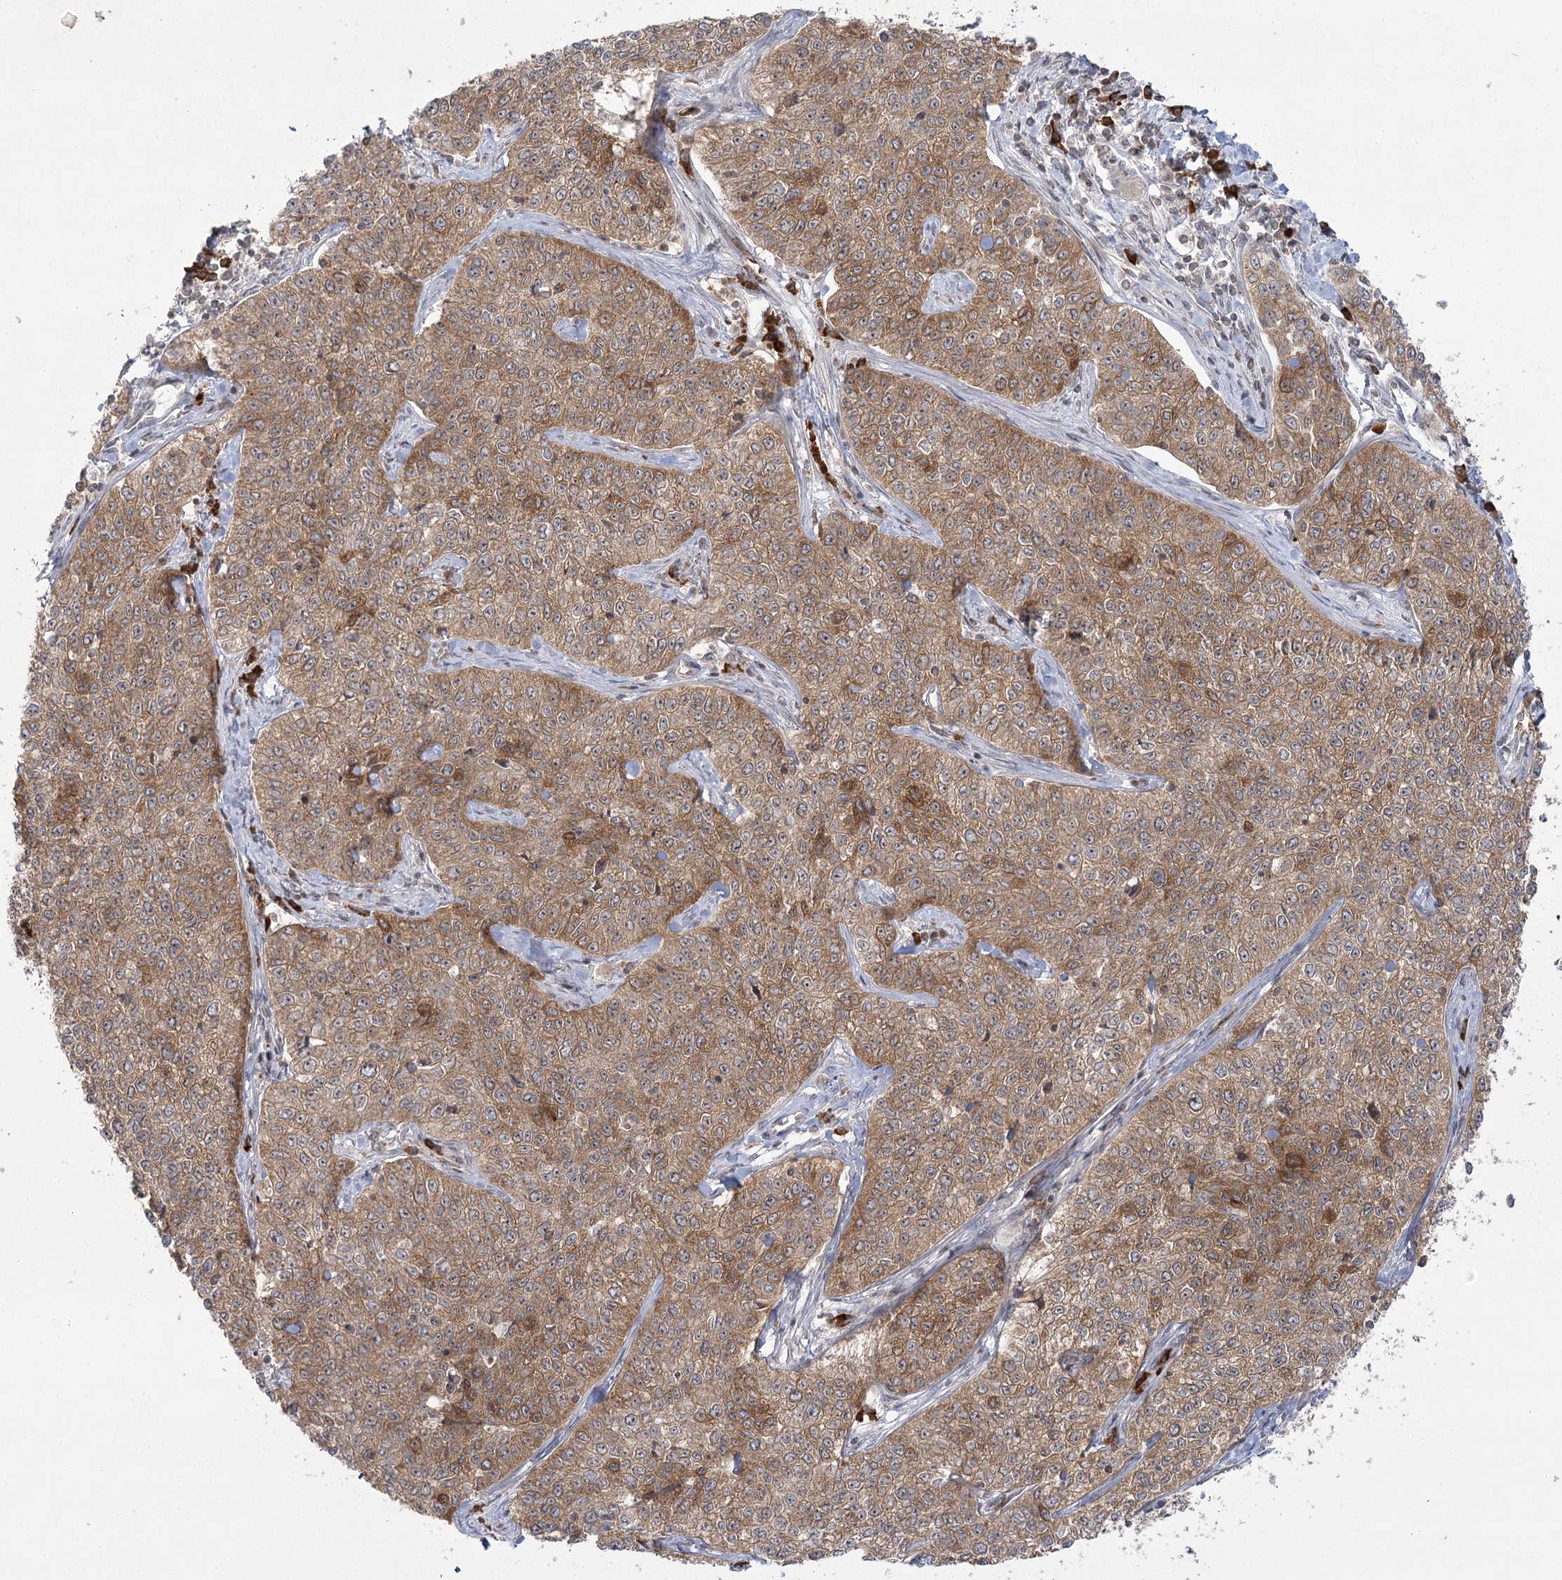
{"staining": {"intensity": "moderate", "quantity": ">75%", "location": "cytoplasmic/membranous"}, "tissue": "cervical cancer", "cell_type": "Tumor cells", "image_type": "cancer", "snomed": [{"axis": "morphology", "description": "Squamous cell carcinoma, NOS"}, {"axis": "topography", "description": "Cervix"}], "caption": "This micrograph shows cervical squamous cell carcinoma stained with immunohistochemistry to label a protein in brown. The cytoplasmic/membranous of tumor cells show moderate positivity for the protein. Nuclei are counter-stained blue.", "gene": "SYTL1", "patient": {"sex": "female", "age": 35}}